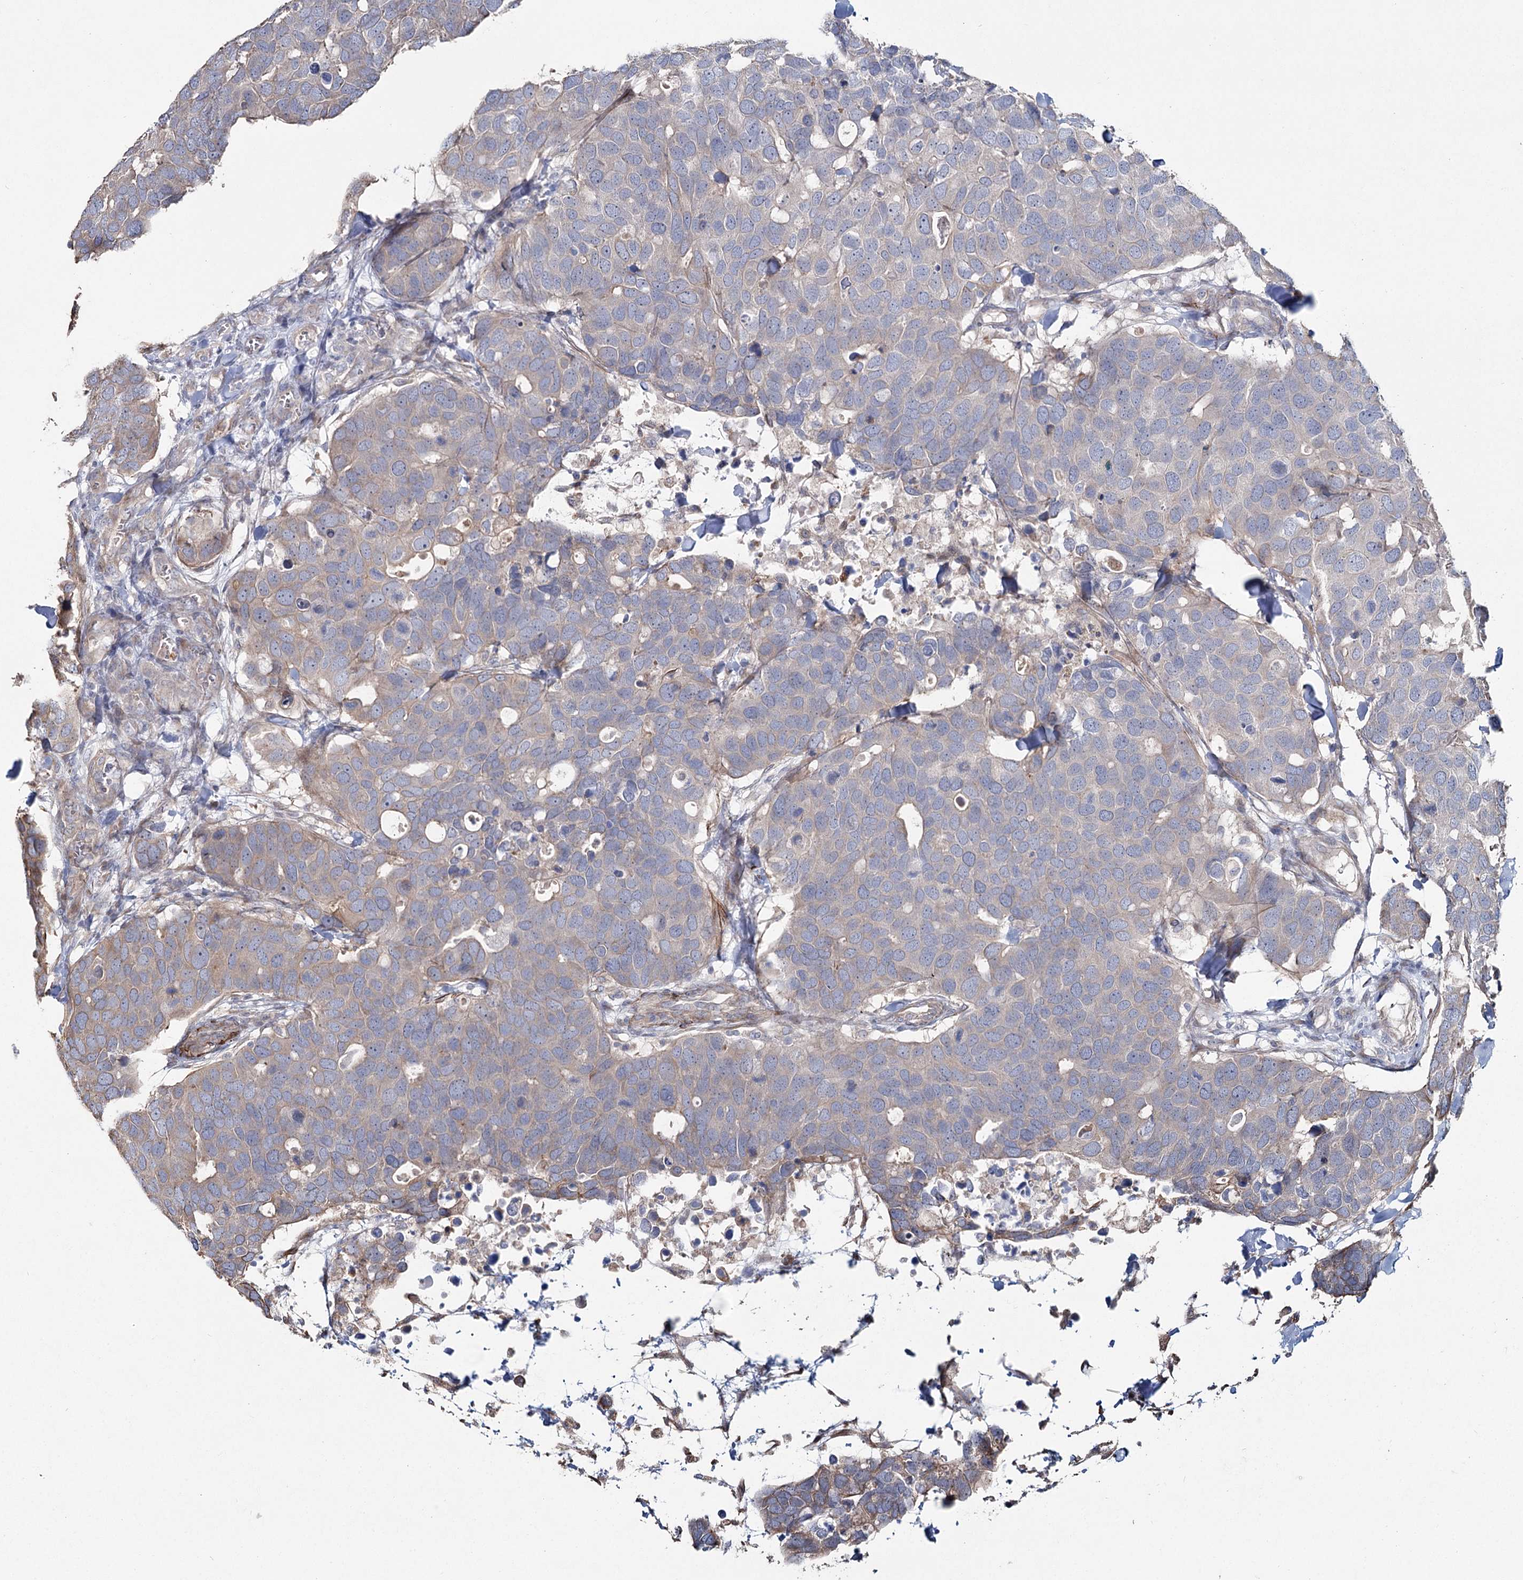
{"staining": {"intensity": "negative", "quantity": "none", "location": "none"}, "tissue": "breast cancer", "cell_type": "Tumor cells", "image_type": "cancer", "snomed": [{"axis": "morphology", "description": "Duct carcinoma"}, {"axis": "topography", "description": "Breast"}], "caption": "Histopathology image shows no significant protein positivity in tumor cells of breast cancer (invasive ductal carcinoma).", "gene": "SUMF1", "patient": {"sex": "female", "age": 83}}